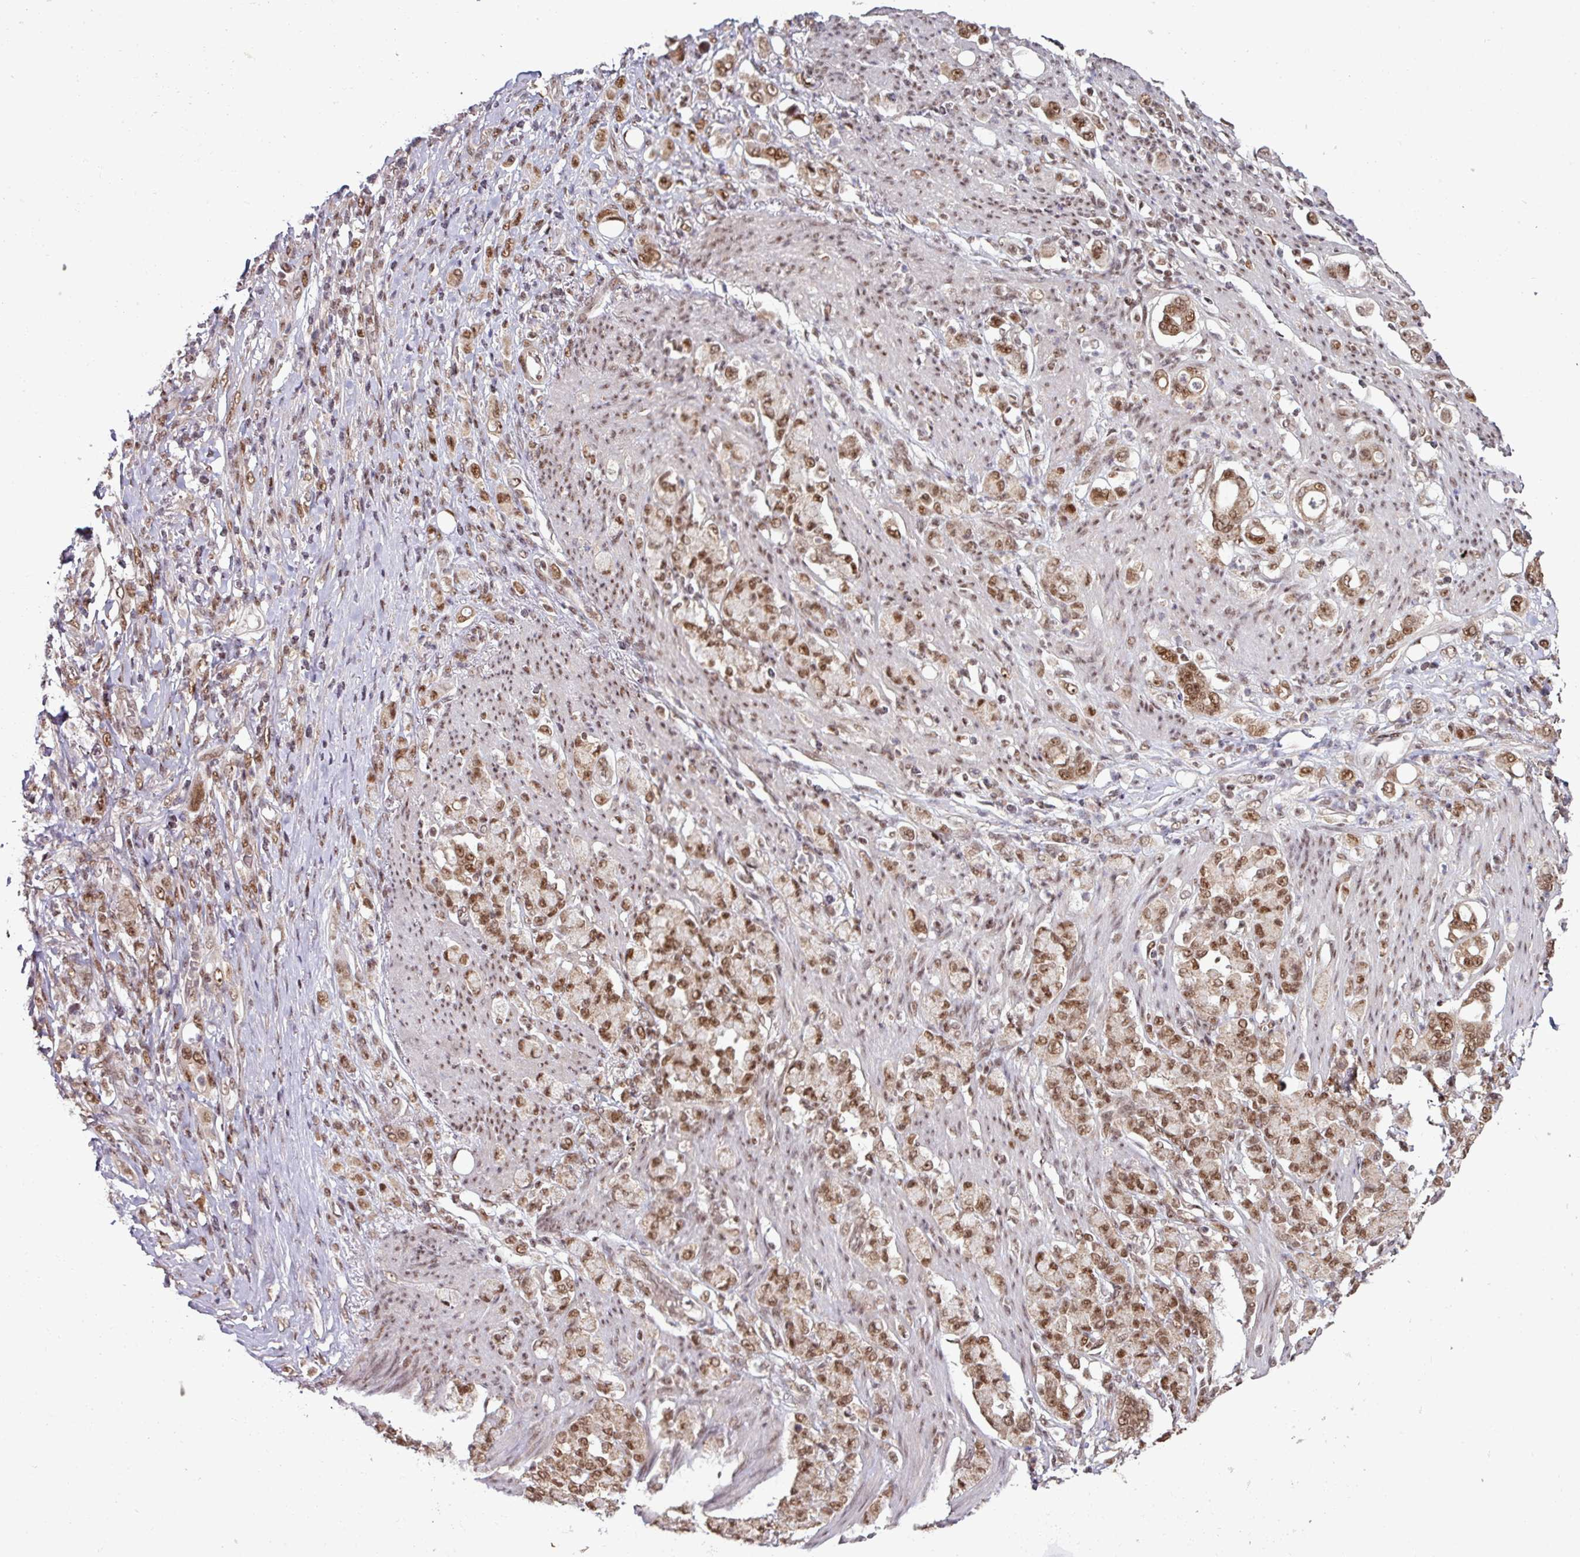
{"staining": {"intensity": "moderate", "quantity": ">75%", "location": "nuclear"}, "tissue": "stomach cancer", "cell_type": "Tumor cells", "image_type": "cancer", "snomed": [{"axis": "morphology", "description": "Normal tissue, NOS"}, {"axis": "morphology", "description": "Adenocarcinoma, NOS"}, {"axis": "topography", "description": "Stomach"}], "caption": "An immunohistochemistry (IHC) image of neoplastic tissue is shown. Protein staining in brown shows moderate nuclear positivity in stomach cancer (adenocarcinoma) within tumor cells. (DAB IHC, brown staining for protein, blue staining for nuclei).", "gene": "PHF23", "patient": {"sex": "female", "age": 79}}